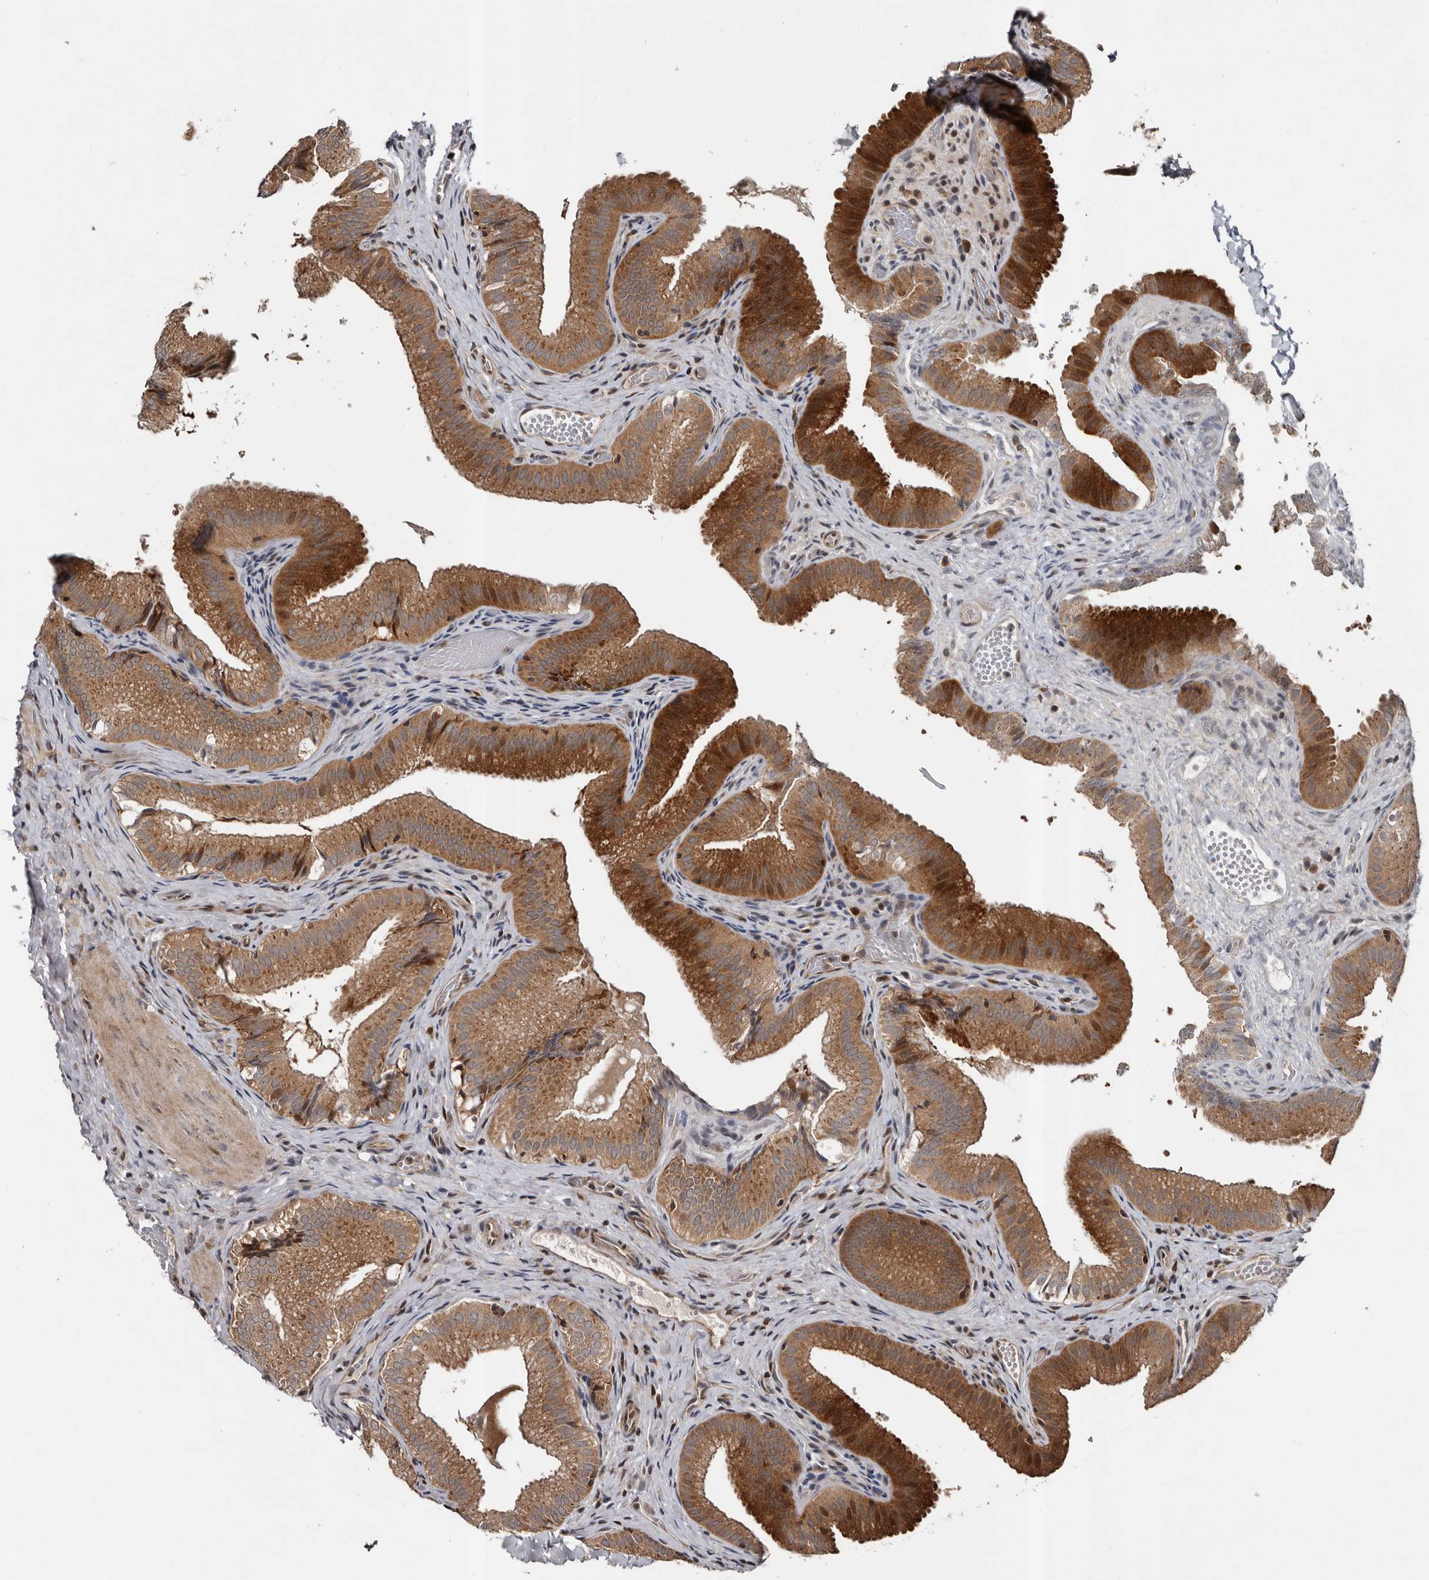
{"staining": {"intensity": "strong", "quantity": ">75%", "location": "cytoplasmic/membranous,nuclear"}, "tissue": "gallbladder", "cell_type": "Glandular cells", "image_type": "normal", "snomed": [{"axis": "morphology", "description": "Normal tissue, NOS"}, {"axis": "topography", "description": "Gallbladder"}], "caption": "Immunohistochemistry (IHC) photomicrograph of normal gallbladder stained for a protein (brown), which demonstrates high levels of strong cytoplasmic/membranous,nuclear positivity in approximately >75% of glandular cells.", "gene": "CCDC190", "patient": {"sex": "female", "age": 30}}